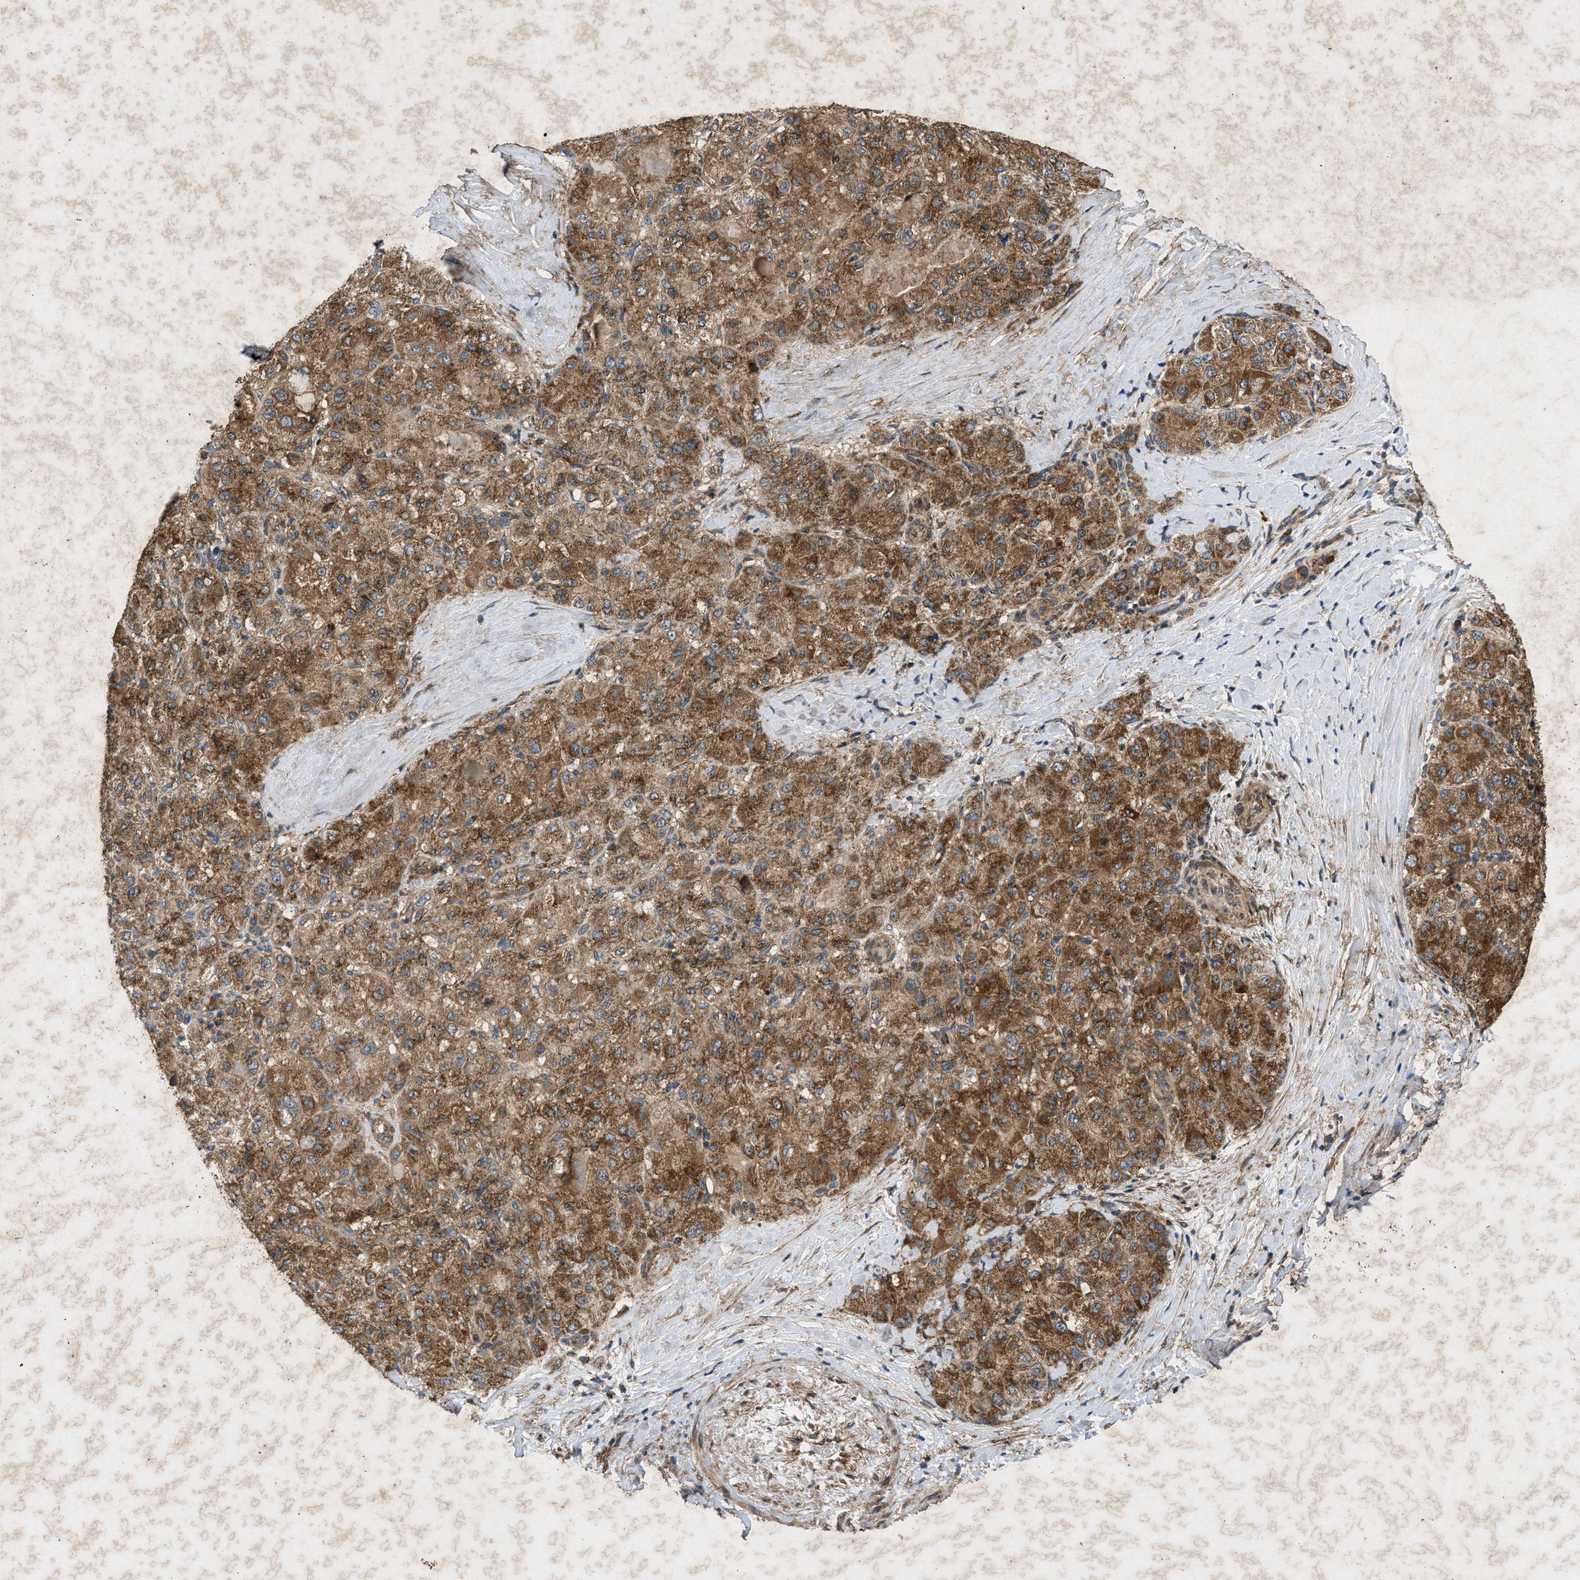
{"staining": {"intensity": "moderate", "quantity": ">75%", "location": "cytoplasmic/membranous"}, "tissue": "liver cancer", "cell_type": "Tumor cells", "image_type": "cancer", "snomed": [{"axis": "morphology", "description": "Cholangiocarcinoma"}, {"axis": "topography", "description": "Liver"}], "caption": "The image exhibits a brown stain indicating the presence of a protein in the cytoplasmic/membranous of tumor cells in liver cholangiocarcinoma. The protein of interest is shown in brown color, while the nuclei are stained blue.", "gene": "PRKG2", "patient": {"sex": "male", "age": 50}}